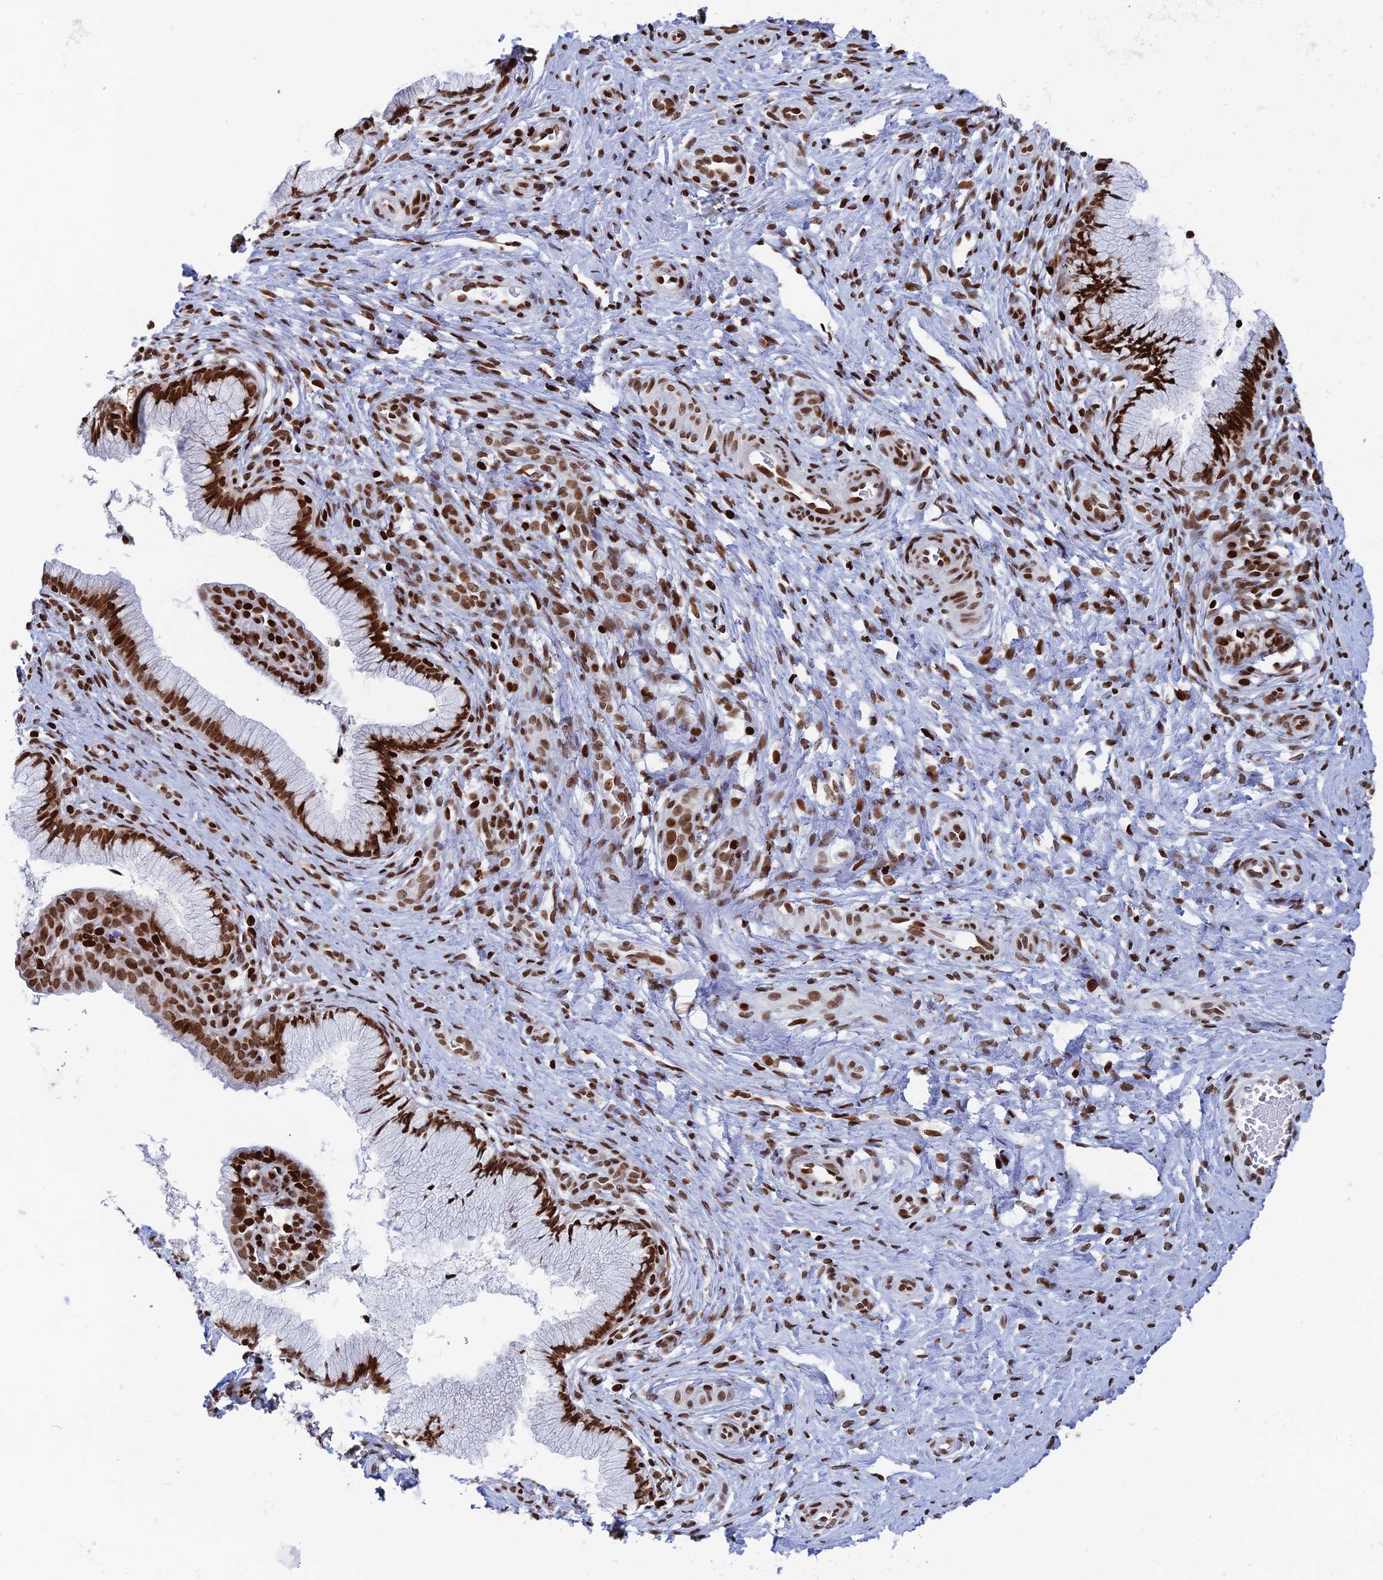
{"staining": {"intensity": "strong", "quantity": ">75%", "location": "nuclear"}, "tissue": "cervix", "cell_type": "Glandular cells", "image_type": "normal", "snomed": [{"axis": "morphology", "description": "Normal tissue, NOS"}, {"axis": "topography", "description": "Cervix"}], "caption": "Brown immunohistochemical staining in benign human cervix displays strong nuclear expression in about >75% of glandular cells. Using DAB (3,3'-diaminobenzidine) (brown) and hematoxylin (blue) stains, captured at high magnification using brightfield microscopy.", "gene": "RPAP1", "patient": {"sex": "female", "age": 36}}